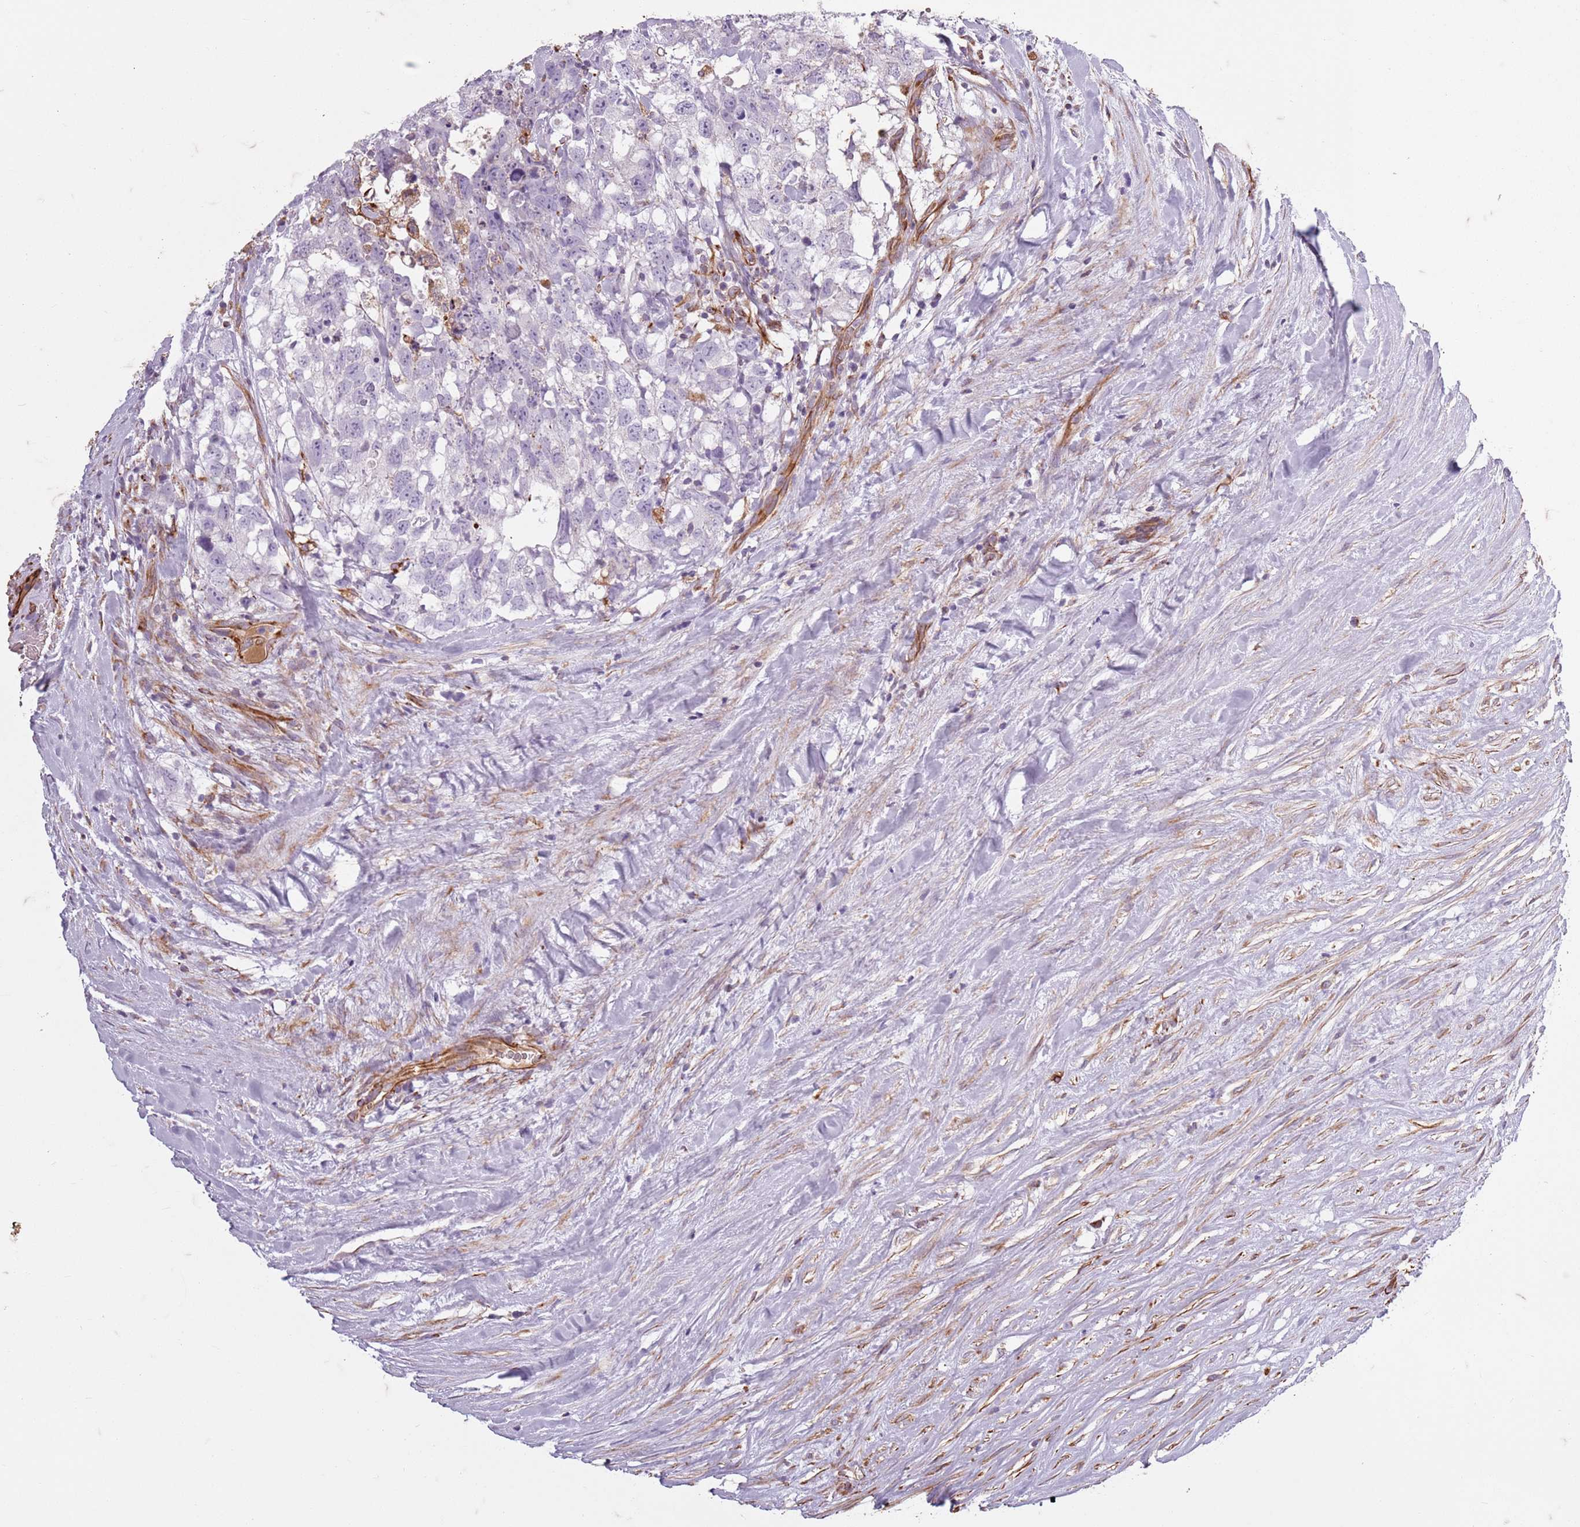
{"staining": {"intensity": "negative", "quantity": "none", "location": "none"}, "tissue": "testis cancer", "cell_type": "Tumor cells", "image_type": "cancer", "snomed": [{"axis": "morphology", "description": "Seminoma, NOS"}, {"axis": "morphology", "description": "Carcinoma, Embryonal, NOS"}, {"axis": "topography", "description": "Testis"}], "caption": "A high-resolution photomicrograph shows IHC staining of testis embryonal carcinoma, which shows no significant positivity in tumor cells. (DAB (3,3'-diaminobenzidine) immunohistochemistry (IHC), high magnification).", "gene": "TAS2R38", "patient": {"sex": "male", "age": 29}}